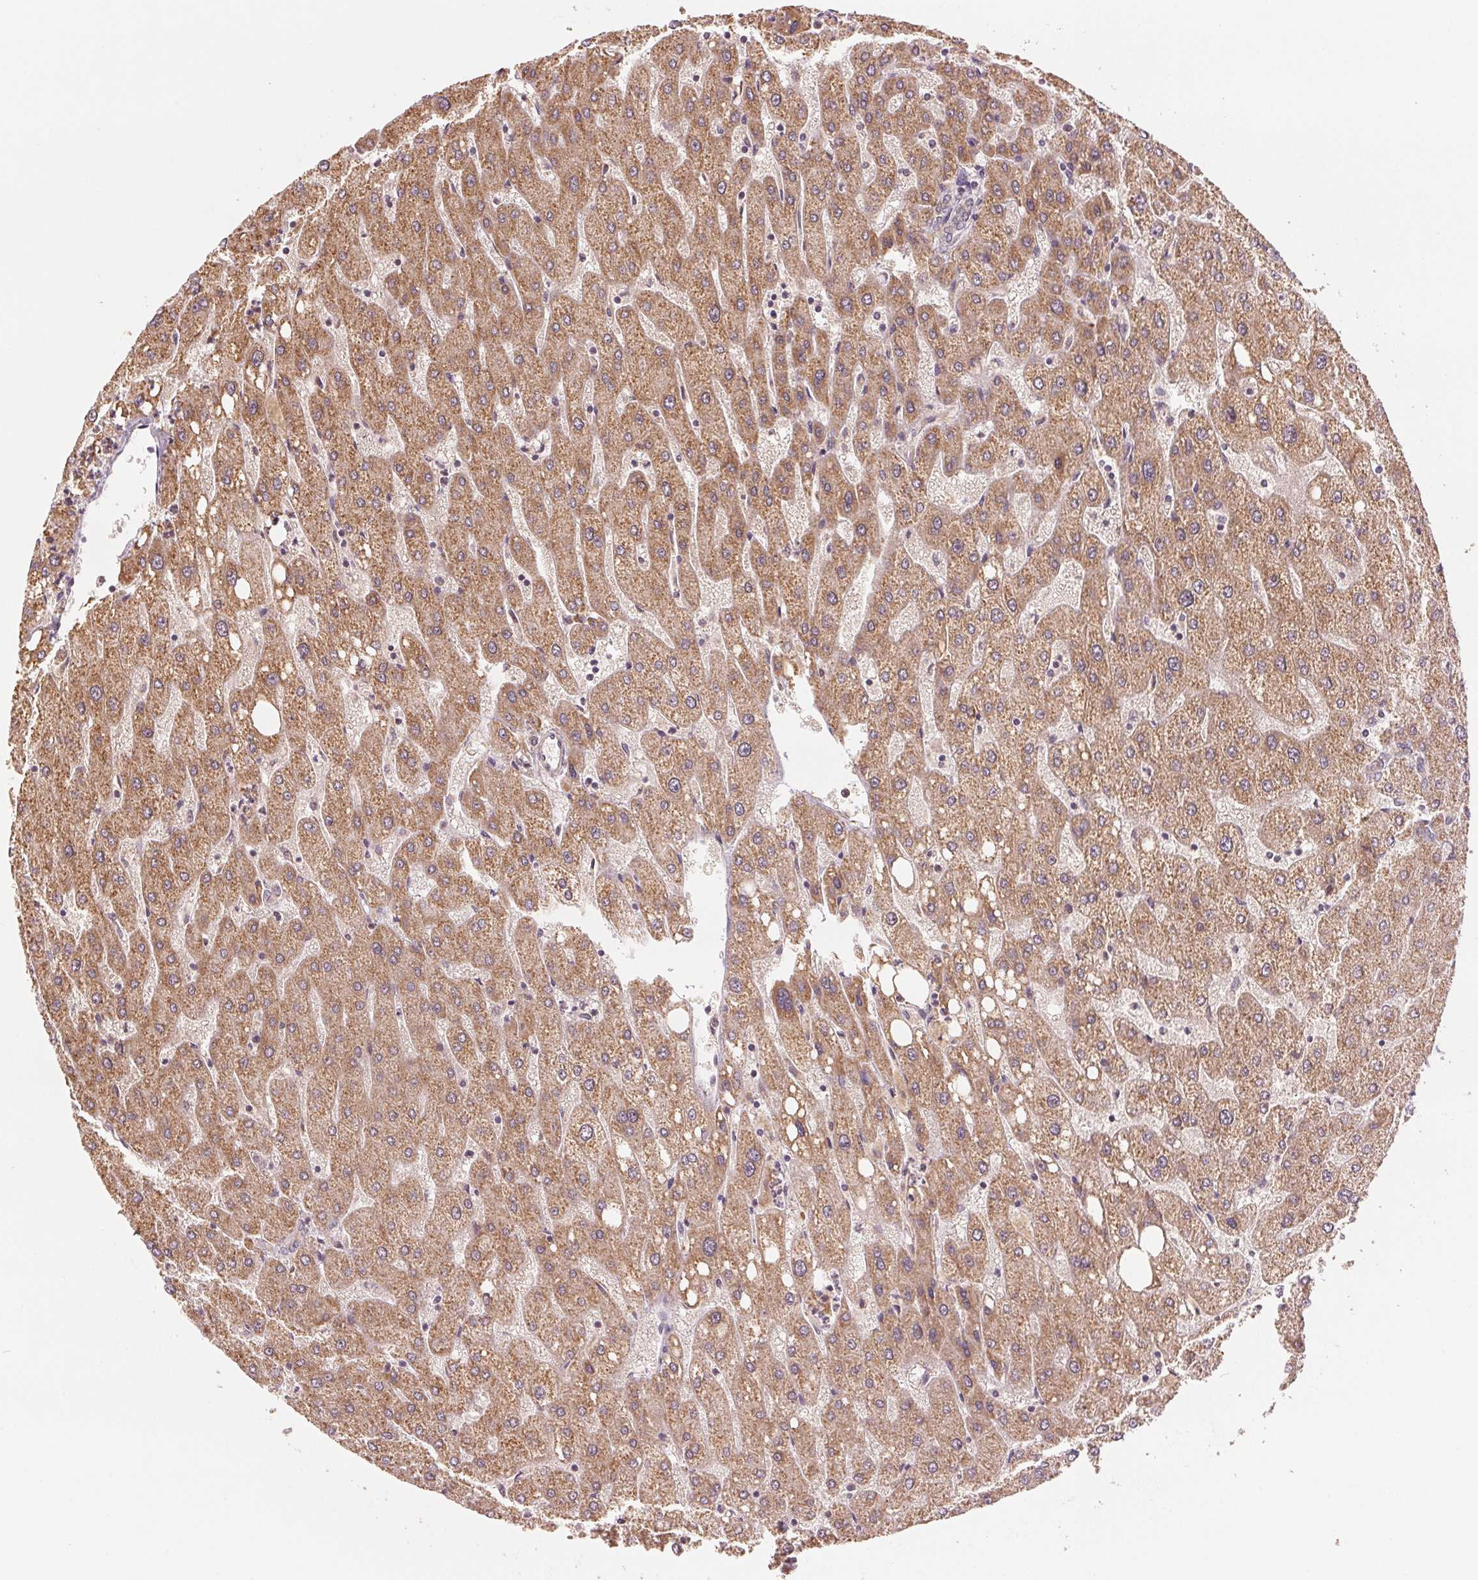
{"staining": {"intensity": "weak", "quantity": "<25%", "location": "cytoplasmic/membranous"}, "tissue": "liver", "cell_type": "Cholangiocytes", "image_type": "normal", "snomed": [{"axis": "morphology", "description": "Normal tissue, NOS"}, {"axis": "topography", "description": "Liver"}], "caption": "This is an immunohistochemistry (IHC) micrograph of normal liver. There is no positivity in cholangiocytes.", "gene": "SLC20A1", "patient": {"sex": "male", "age": 67}}